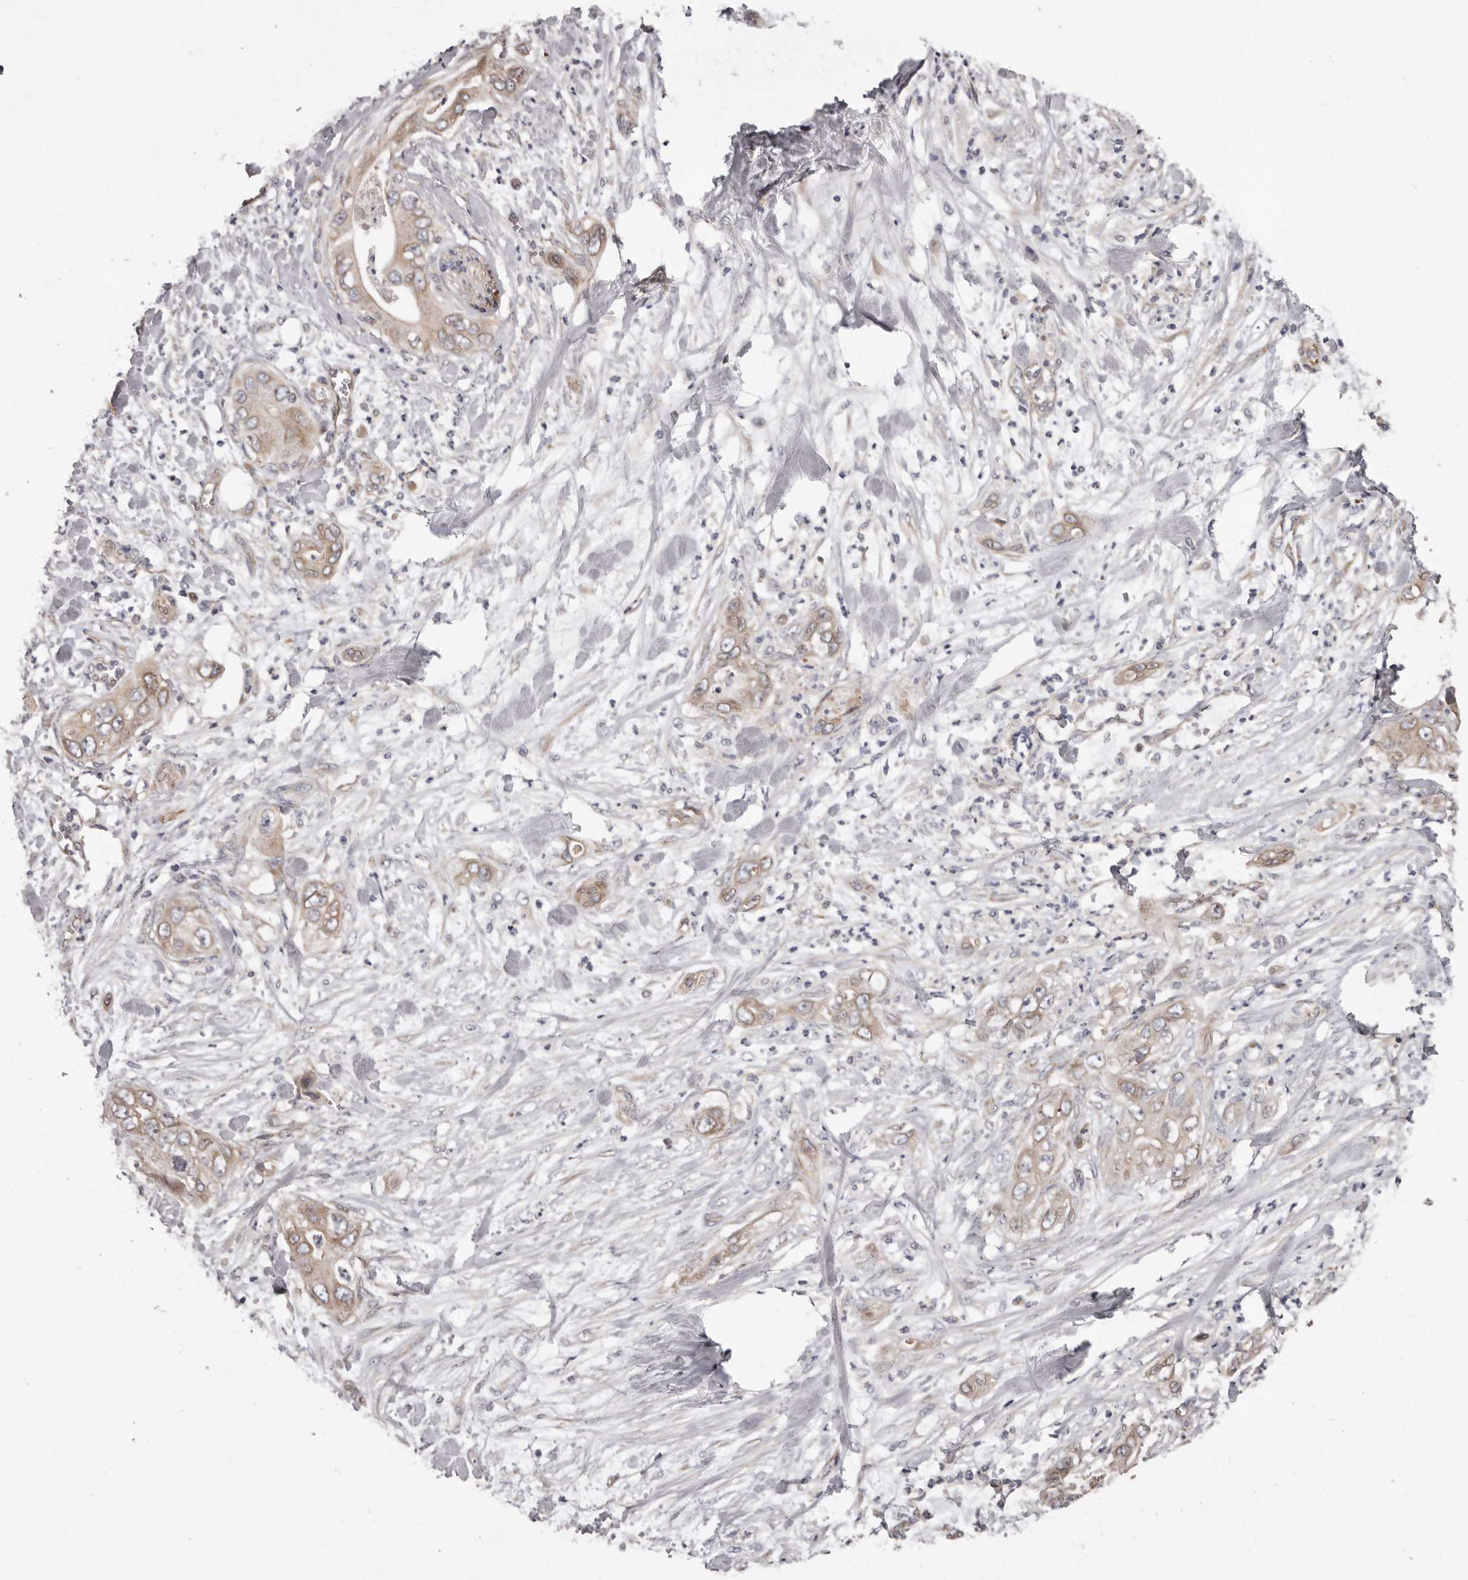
{"staining": {"intensity": "moderate", "quantity": ">75%", "location": "cytoplasmic/membranous"}, "tissue": "pancreatic cancer", "cell_type": "Tumor cells", "image_type": "cancer", "snomed": [{"axis": "morphology", "description": "Adenocarcinoma, NOS"}, {"axis": "topography", "description": "Pancreas"}], "caption": "Tumor cells reveal moderate cytoplasmic/membranous staining in about >75% of cells in adenocarcinoma (pancreatic).", "gene": "ARMCX1", "patient": {"sex": "female", "age": 78}}